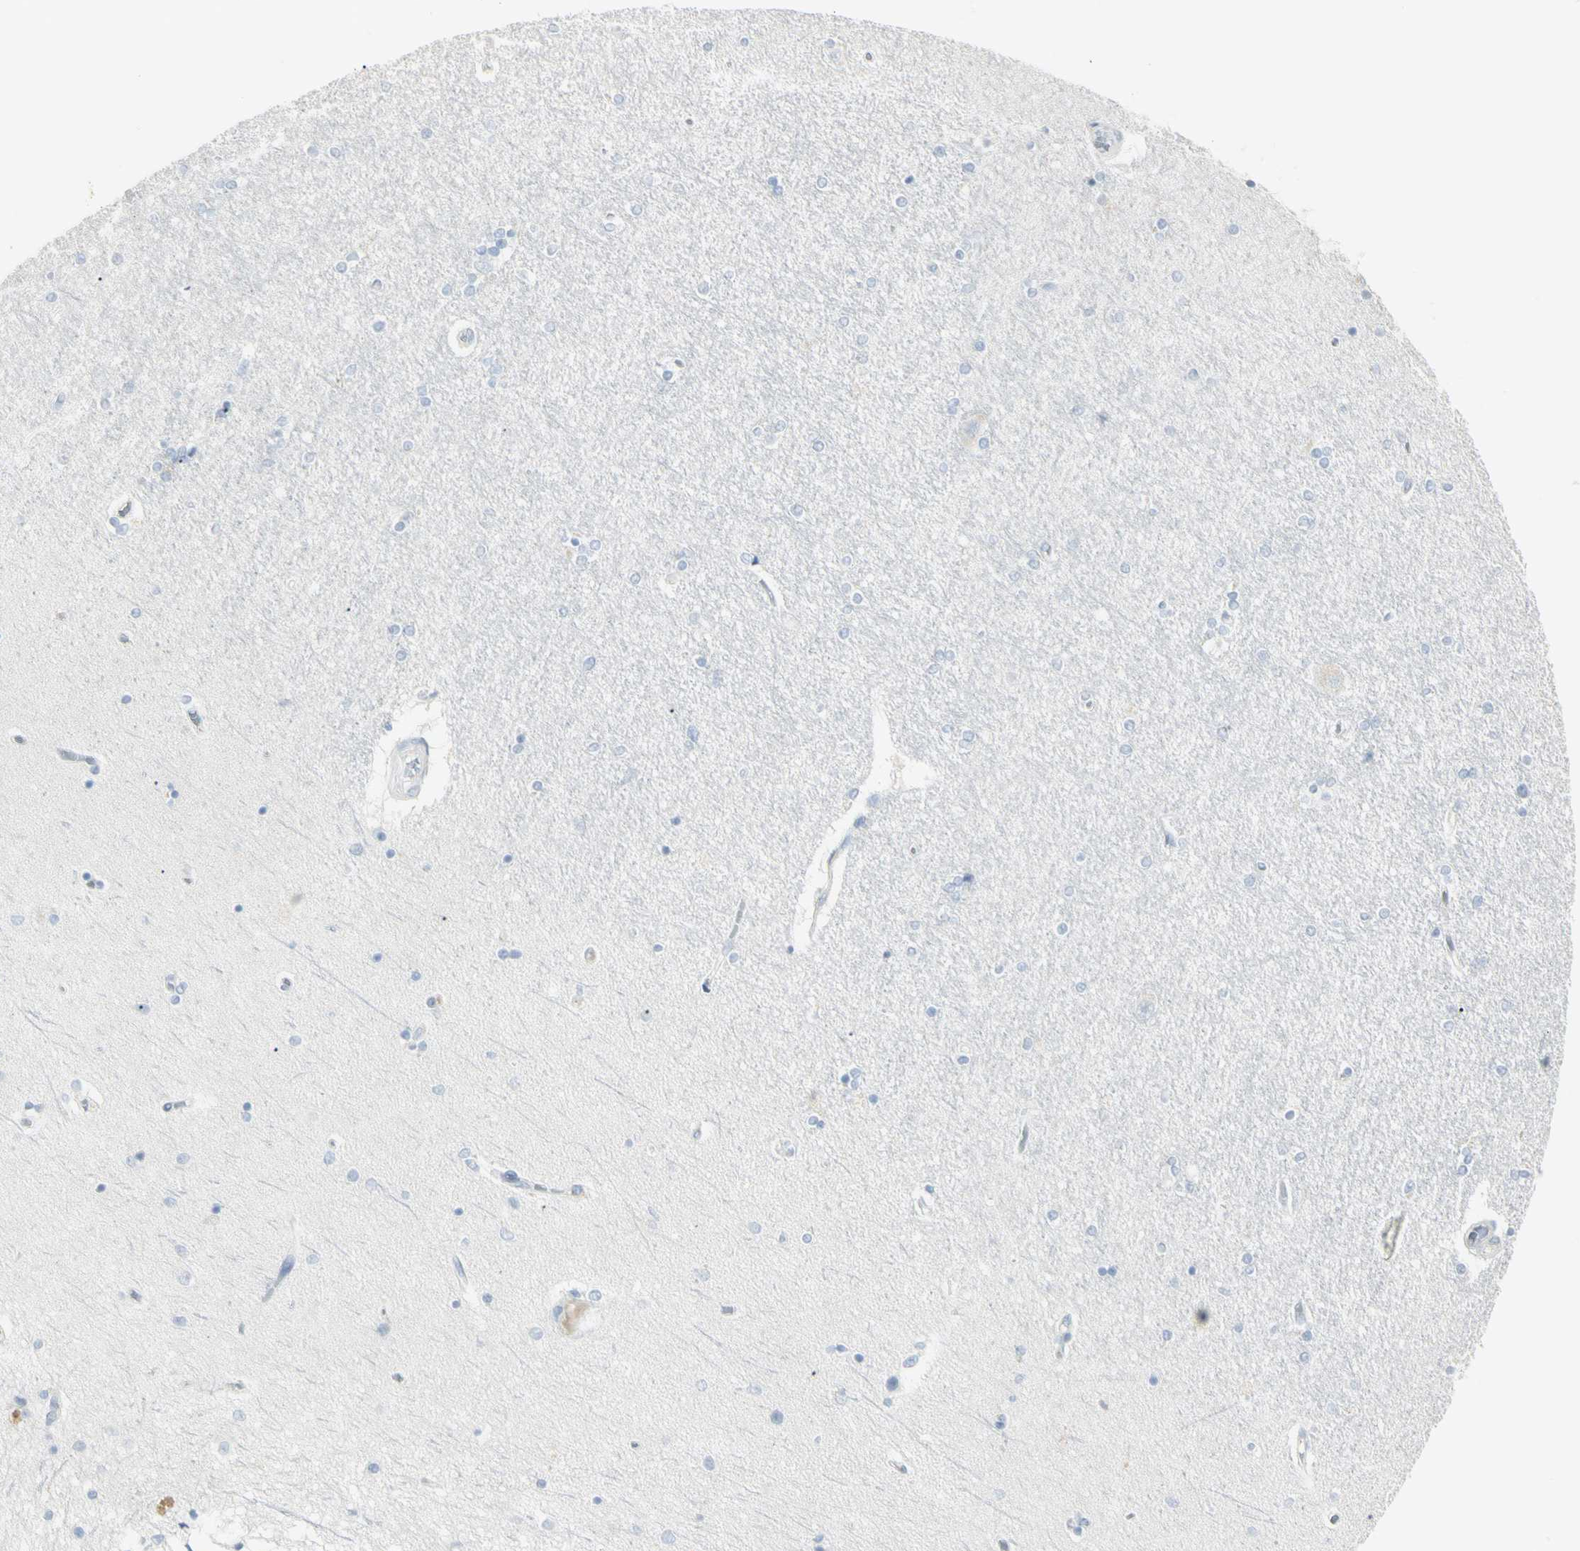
{"staining": {"intensity": "negative", "quantity": "none", "location": "none"}, "tissue": "hippocampus", "cell_type": "Glial cells", "image_type": "normal", "snomed": [{"axis": "morphology", "description": "Normal tissue, NOS"}, {"axis": "topography", "description": "Hippocampus"}], "caption": "The image reveals no significant positivity in glial cells of hippocampus. (Stains: DAB immunohistochemistry with hematoxylin counter stain, Microscopy: brightfield microscopy at high magnification).", "gene": "PIP", "patient": {"sex": "female", "age": 54}}